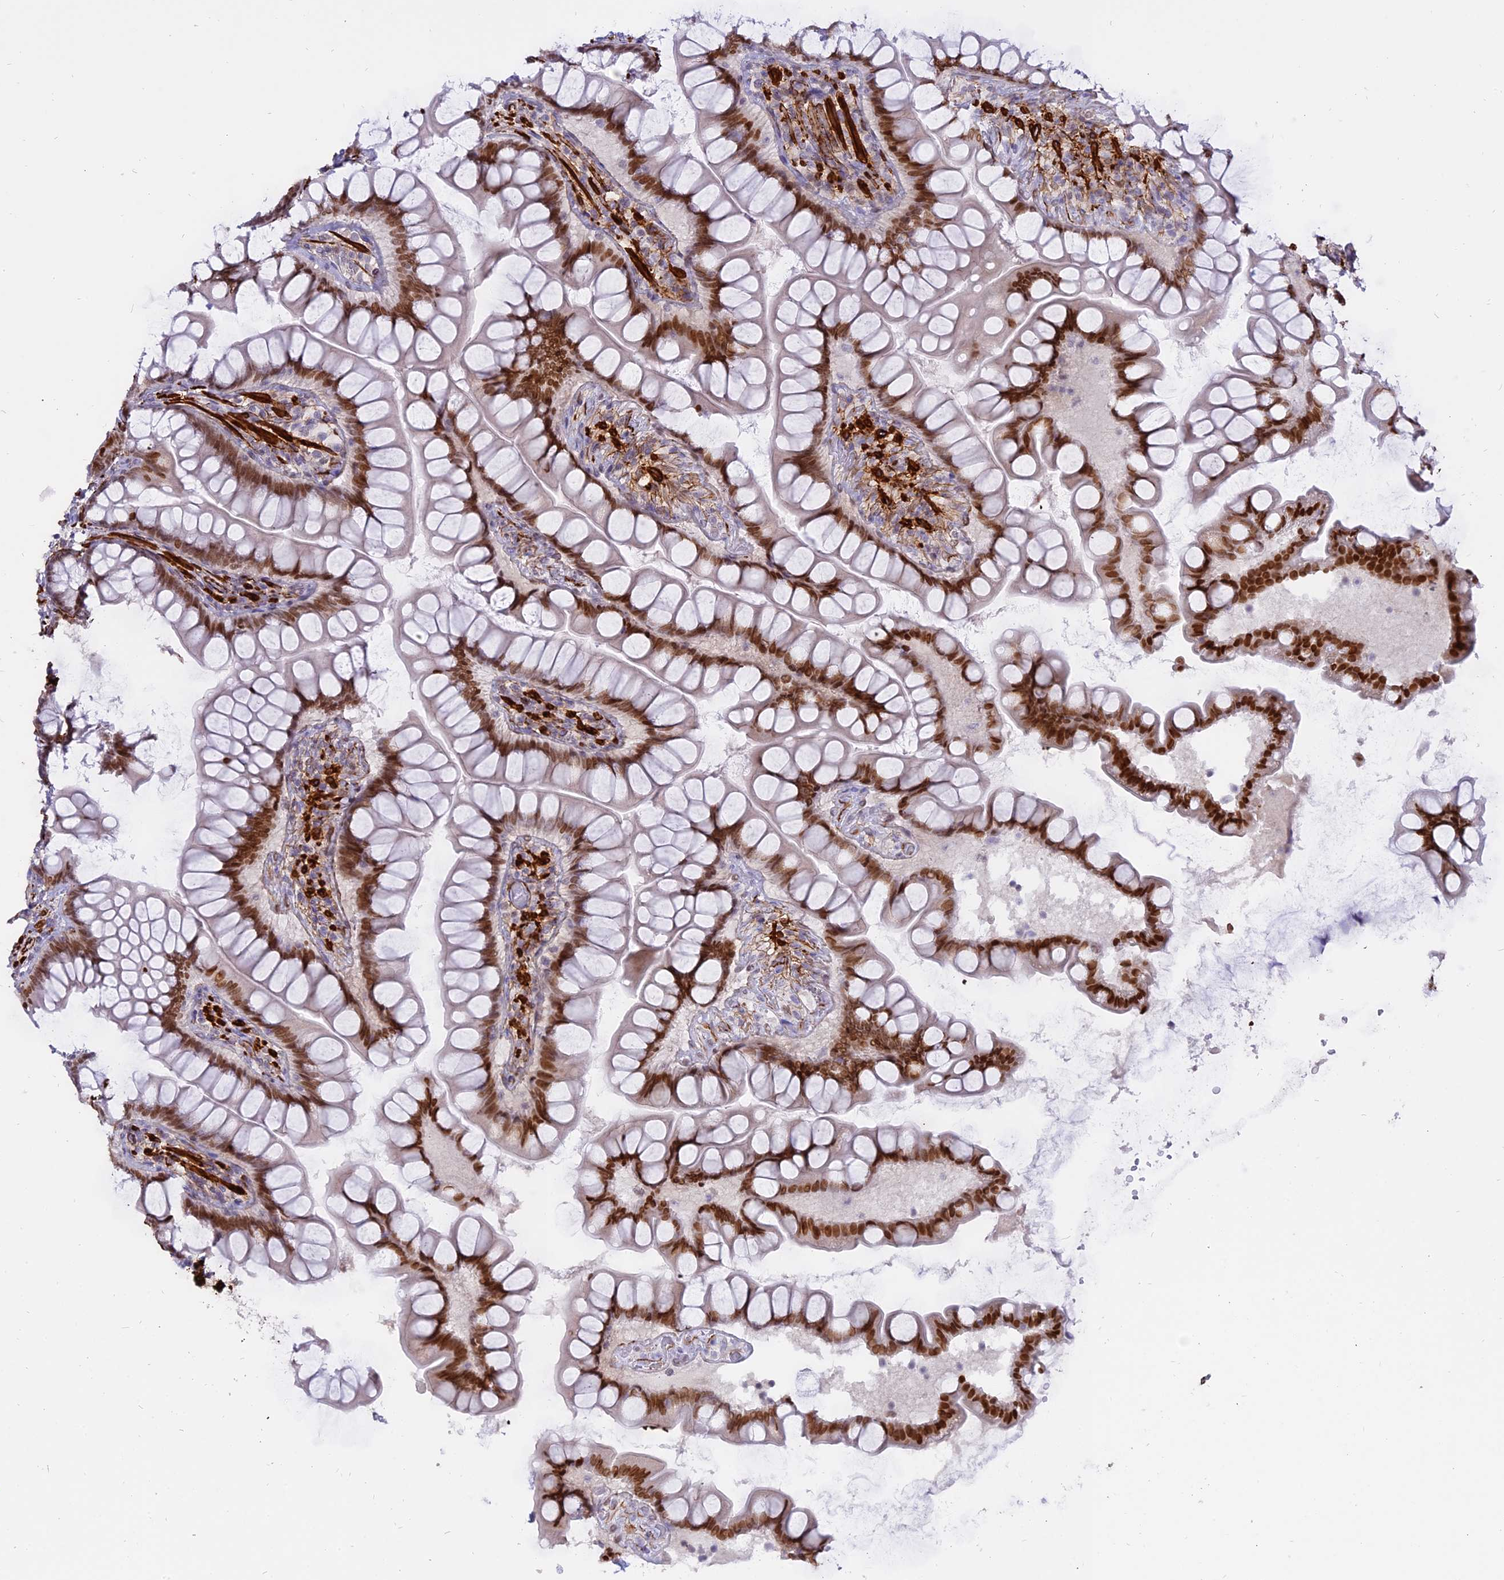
{"staining": {"intensity": "strong", "quantity": ">75%", "location": "nuclear"}, "tissue": "small intestine", "cell_type": "Glandular cells", "image_type": "normal", "snomed": [{"axis": "morphology", "description": "Normal tissue, NOS"}, {"axis": "topography", "description": "Small intestine"}], "caption": "Small intestine stained with DAB IHC displays high levels of strong nuclear staining in about >75% of glandular cells.", "gene": "CENPV", "patient": {"sex": "male", "age": 70}}